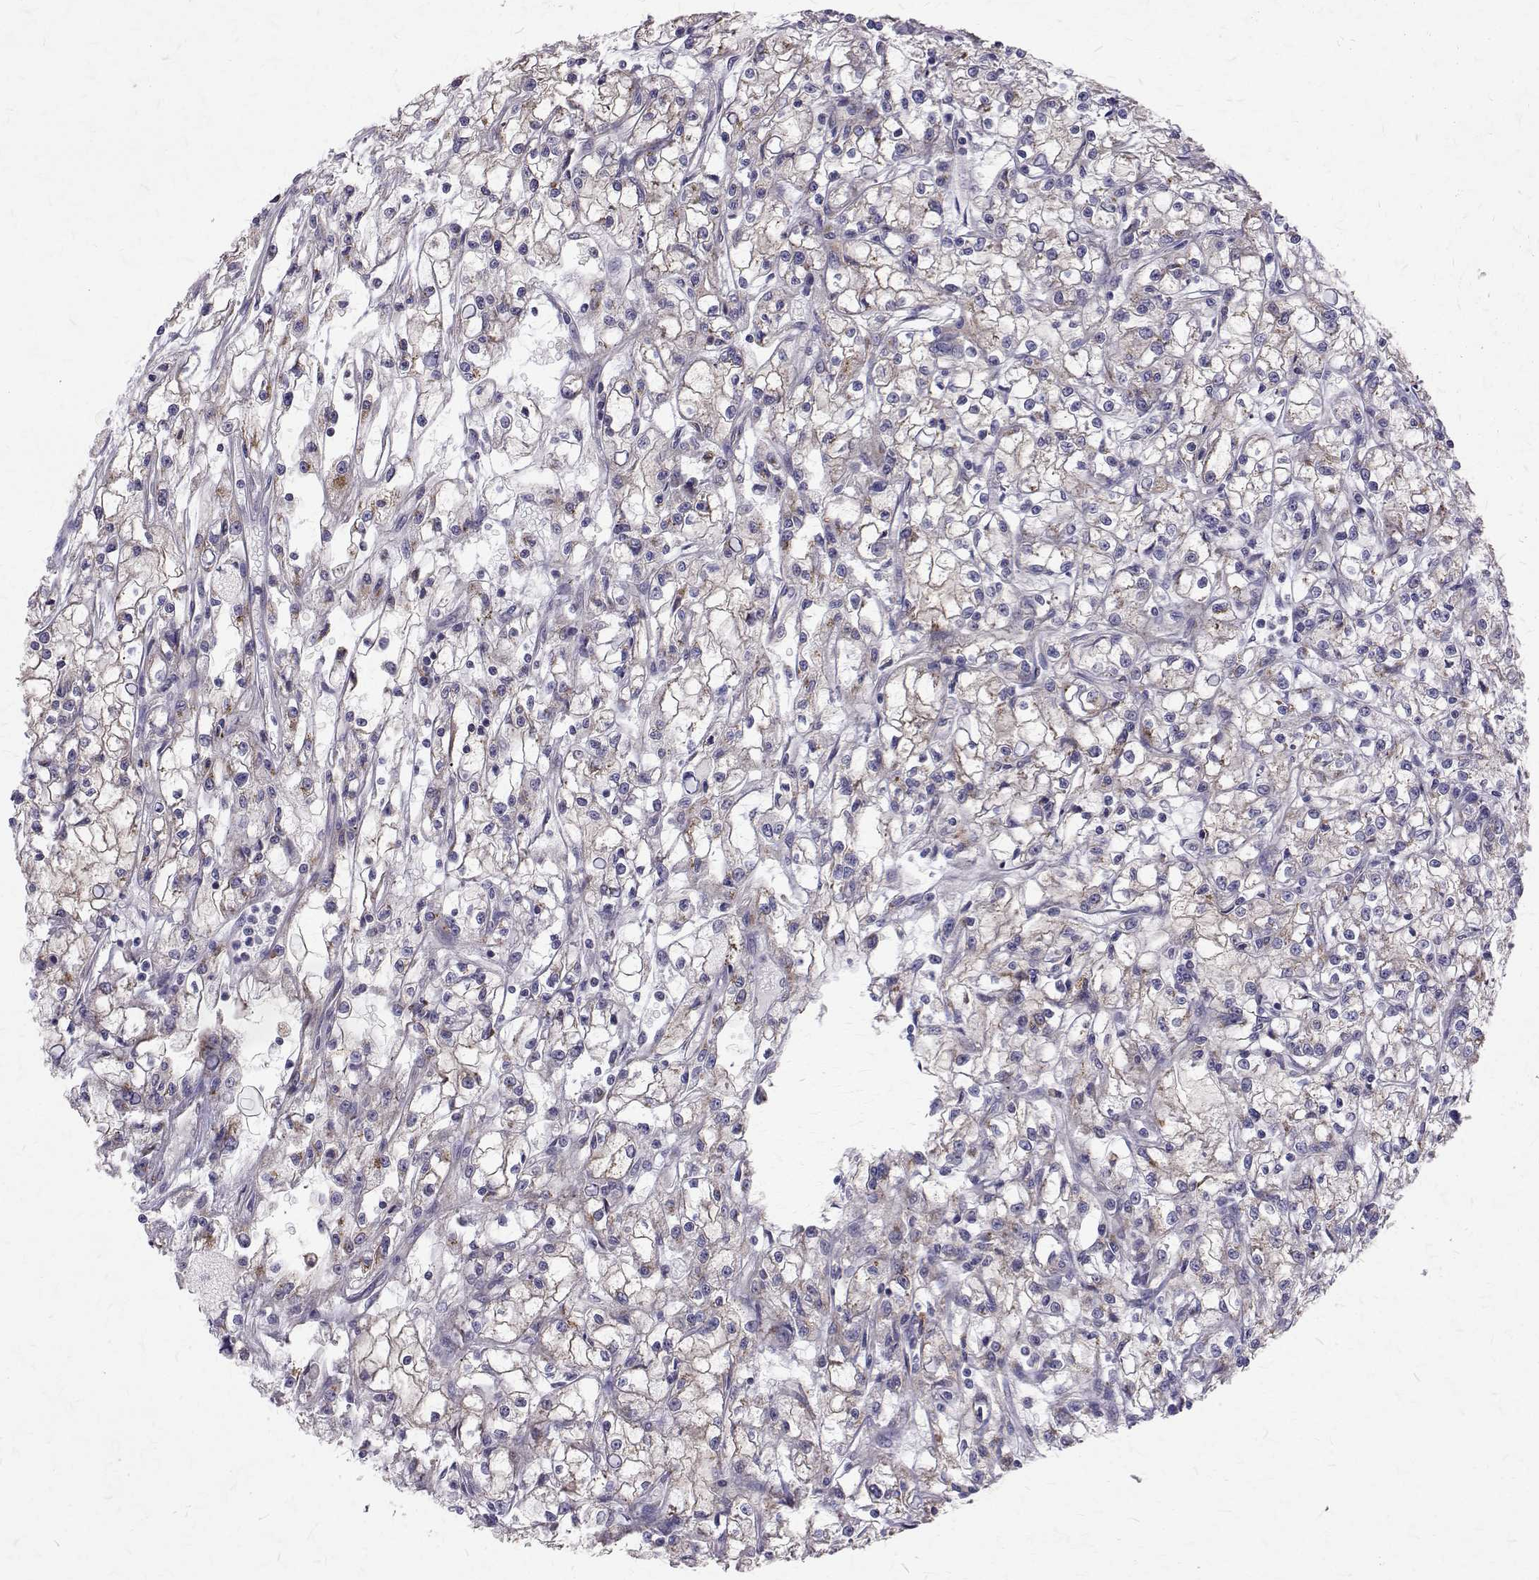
{"staining": {"intensity": "negative", "quantity": "none", "location": "none"}, "tissue": "renal cancer", "cell_type": "Tumor cells", "image_type": "cancer", "snomed": [{"axis": "morphology", "description": "Adenocarcinoma, NOS"}, {"axis": "topography", "description": "Kidney"}], "caption": "Immunohistochemical staining of human renal cancer (adenocarcinoma) displays no significant staining in tumor cells. Nuclei are stained in blue.", "gene": "ARFGAP1", "patient": {"sex": "female", "age": 59}}